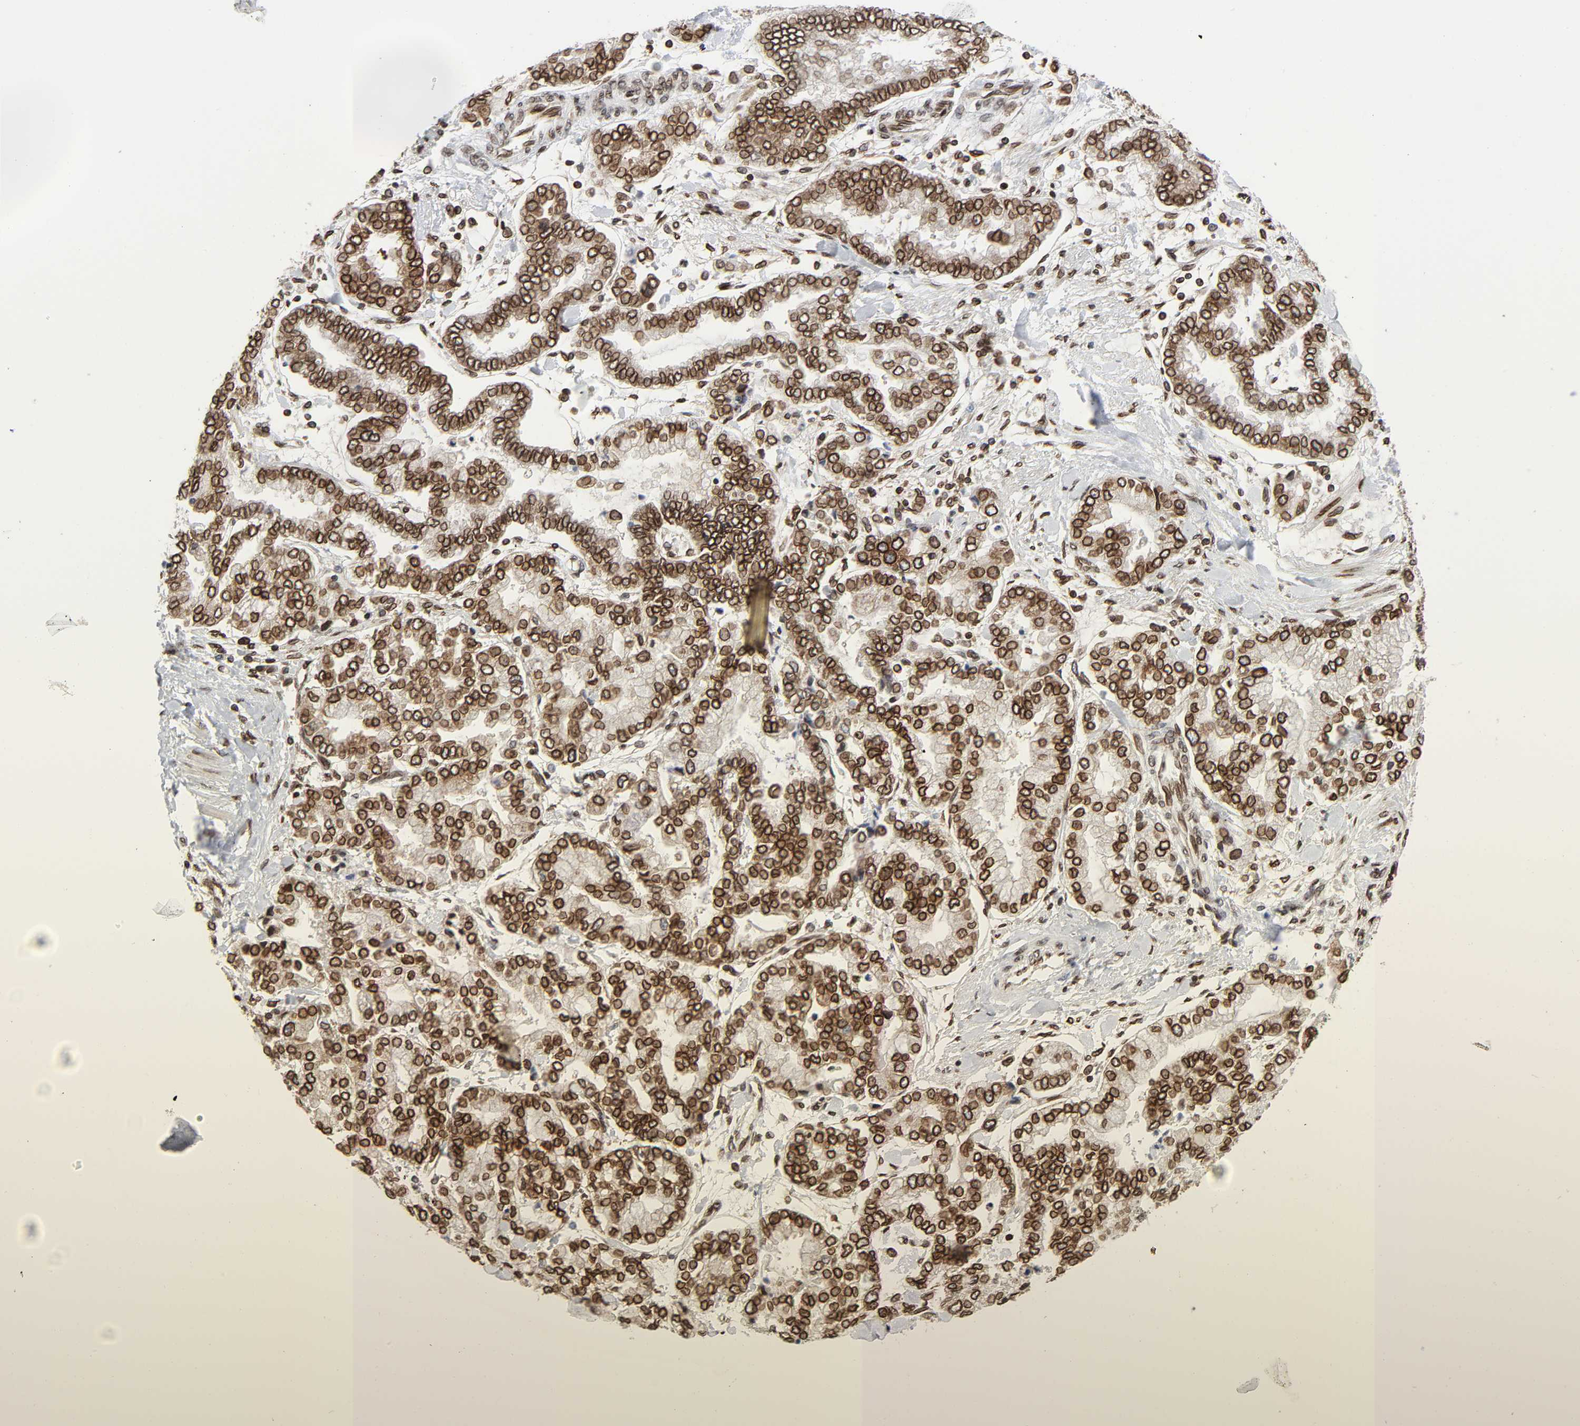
{"staining": {"intensity": "strong", "quantity": ">75%", "location": "cytoplasmic/membranous,nuclear"}, "tissue": "stomach cancer", "cell_type": "Tumor cells", "image_type": "cancer", "snomed": [{"axis": "morphology", "description": "Normal tissue, NOS"}, {"axis": "morphology", "description": "Adenocarcinoma, NOS"}, {"axis": "topography", "description": "Stomach, upper"}, {"axis": "topography", "description": "Stomach"}], "caption": "Stomach adenocarcinoma stained for a protein (brown) demonstrates strong cytoplasmic/membranous and nuclear positive positivity in approximately >75% of tumor cells.", "gene": "RANGAP1", "patient": {"sex": "male", "age": 76}}